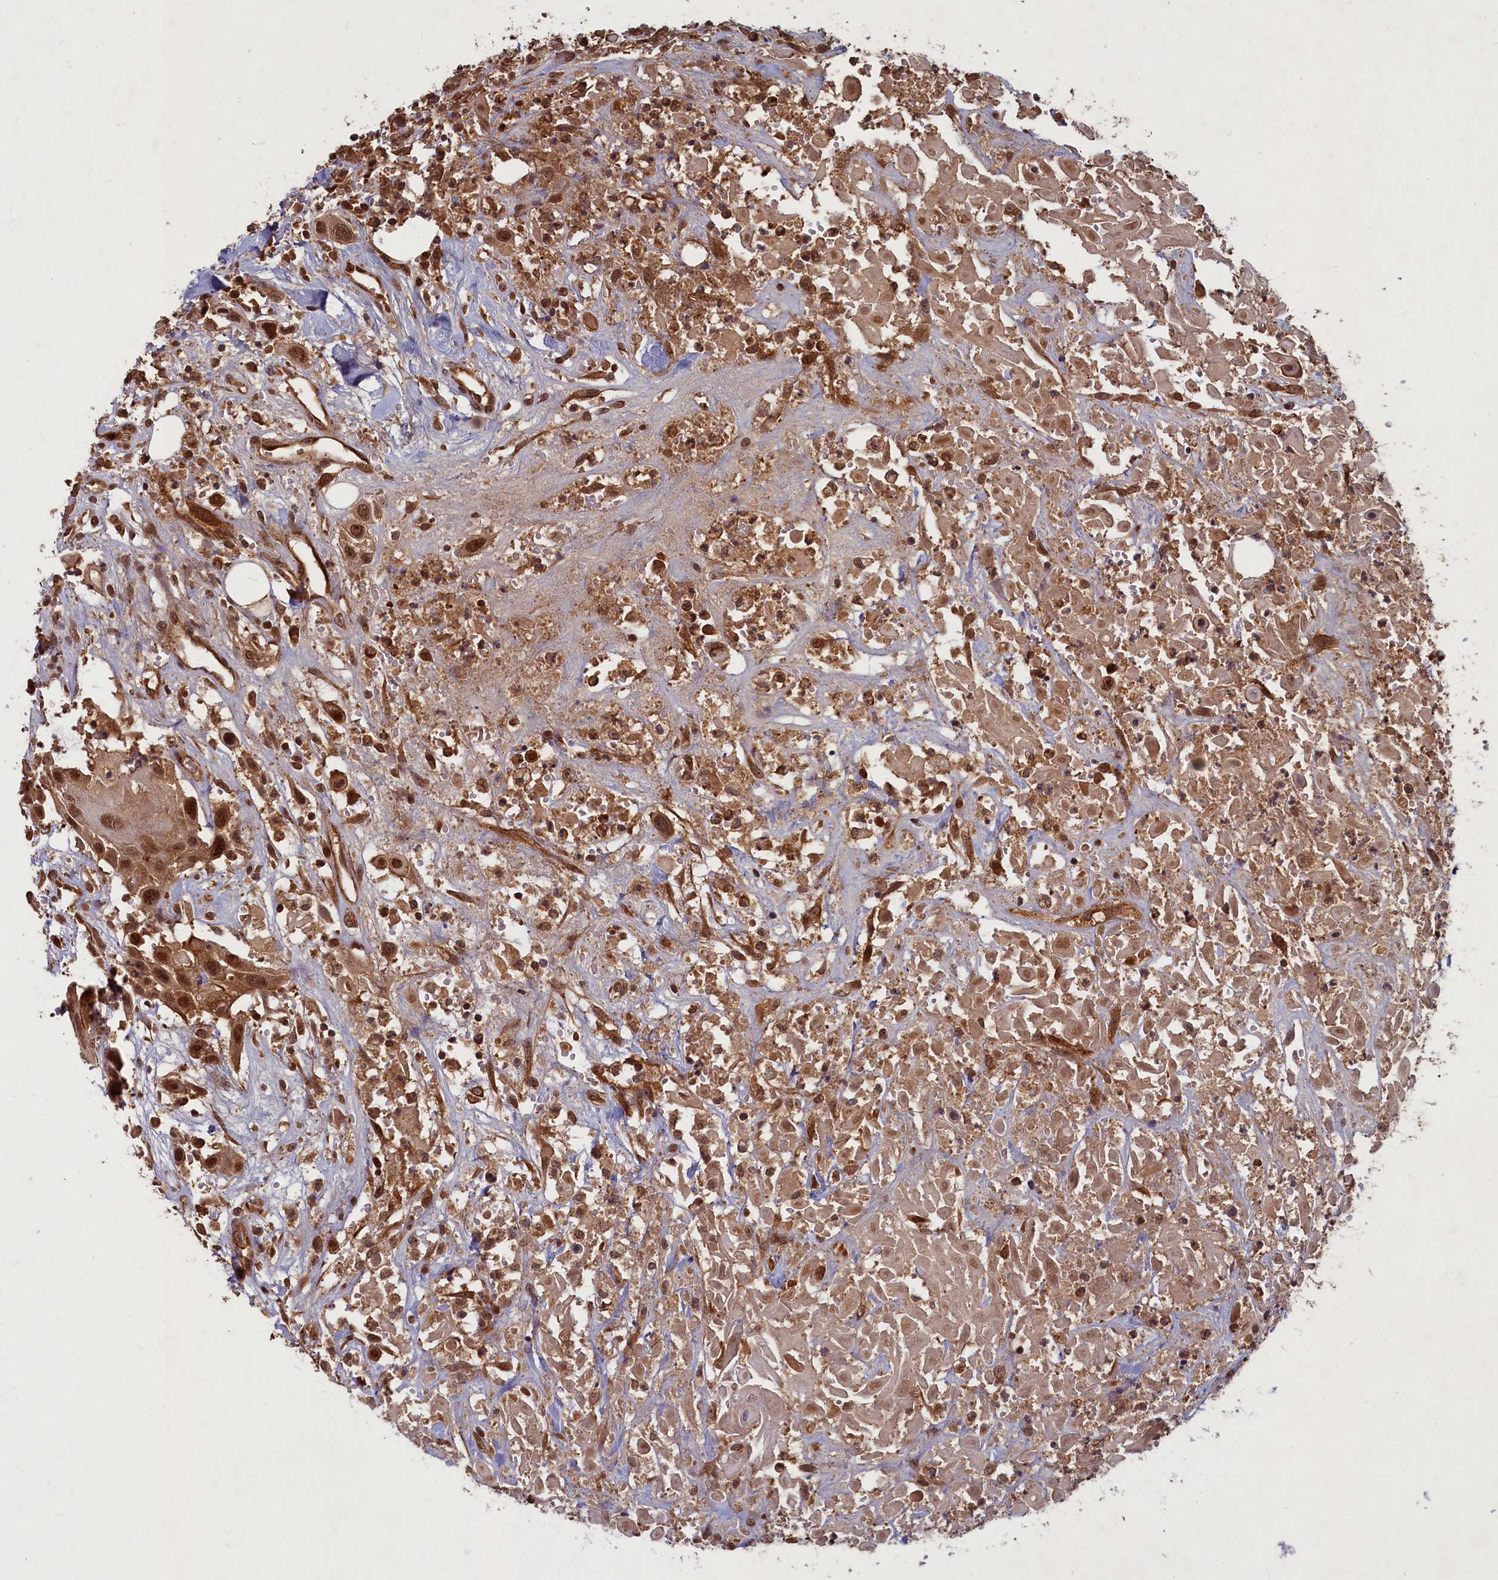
{"staining": {"intensity": "strong", "quantity": ">75%", "location": "nuclear"}, "tissue": "head and neck cancer", "cell_type": "Tumor cells", "image_type": "cancer", "snomed": [{"axis": "morphology", "description": "Squamous cell carcinoma, NOS"}, {"axis": "topography", "description": "Head-Neck"}], "caption": "Human head and neck squamous cell carcinoma stained for a protein (brown) displays strong nuclear positive expression in approximately >75% of tumor cells.", "gene": "BRCA1", "patient": {"sex": "male", "age": 81}}